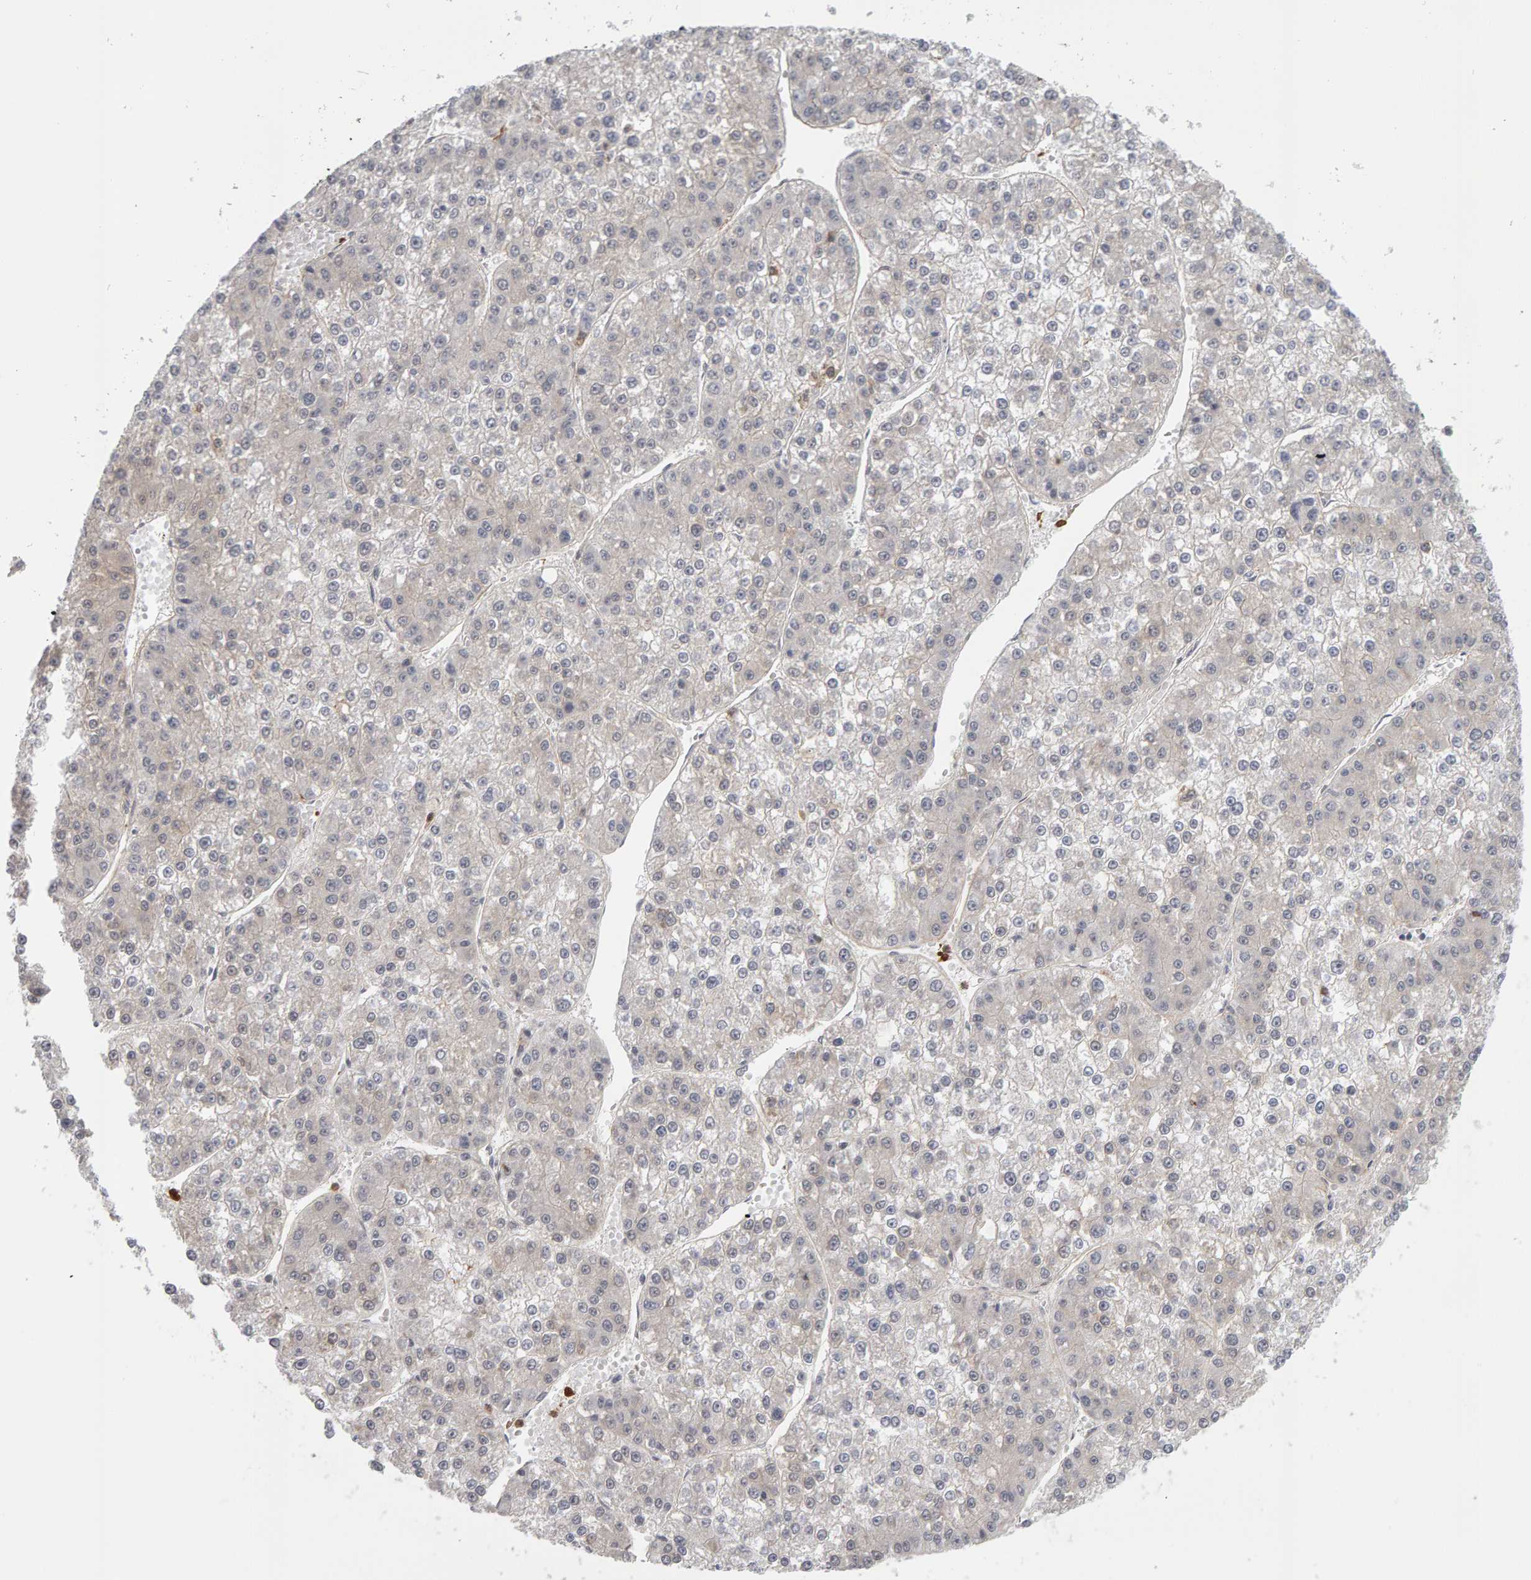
{"staining": {"intensity": "negative", "quantity": "none", "location": "none"}, "tissue": "liver cancer", "cell_type": "Tumor cells", "image_type": "cancer", "snomed": [{"axis": "morphology", "description": "Carcinoma, Hepatocellular, NOS"}, {"axis": "topography", "description": "Liver"}], "caption": "DAB (3,3'-diaminobenzidine) immunohistochemical staining of liver cancer (hepatocellular carcinoma) reveals no significant expression in tumor cells.", "gene": "MSRA", "patient": {"sex": "female", "age": 73}}